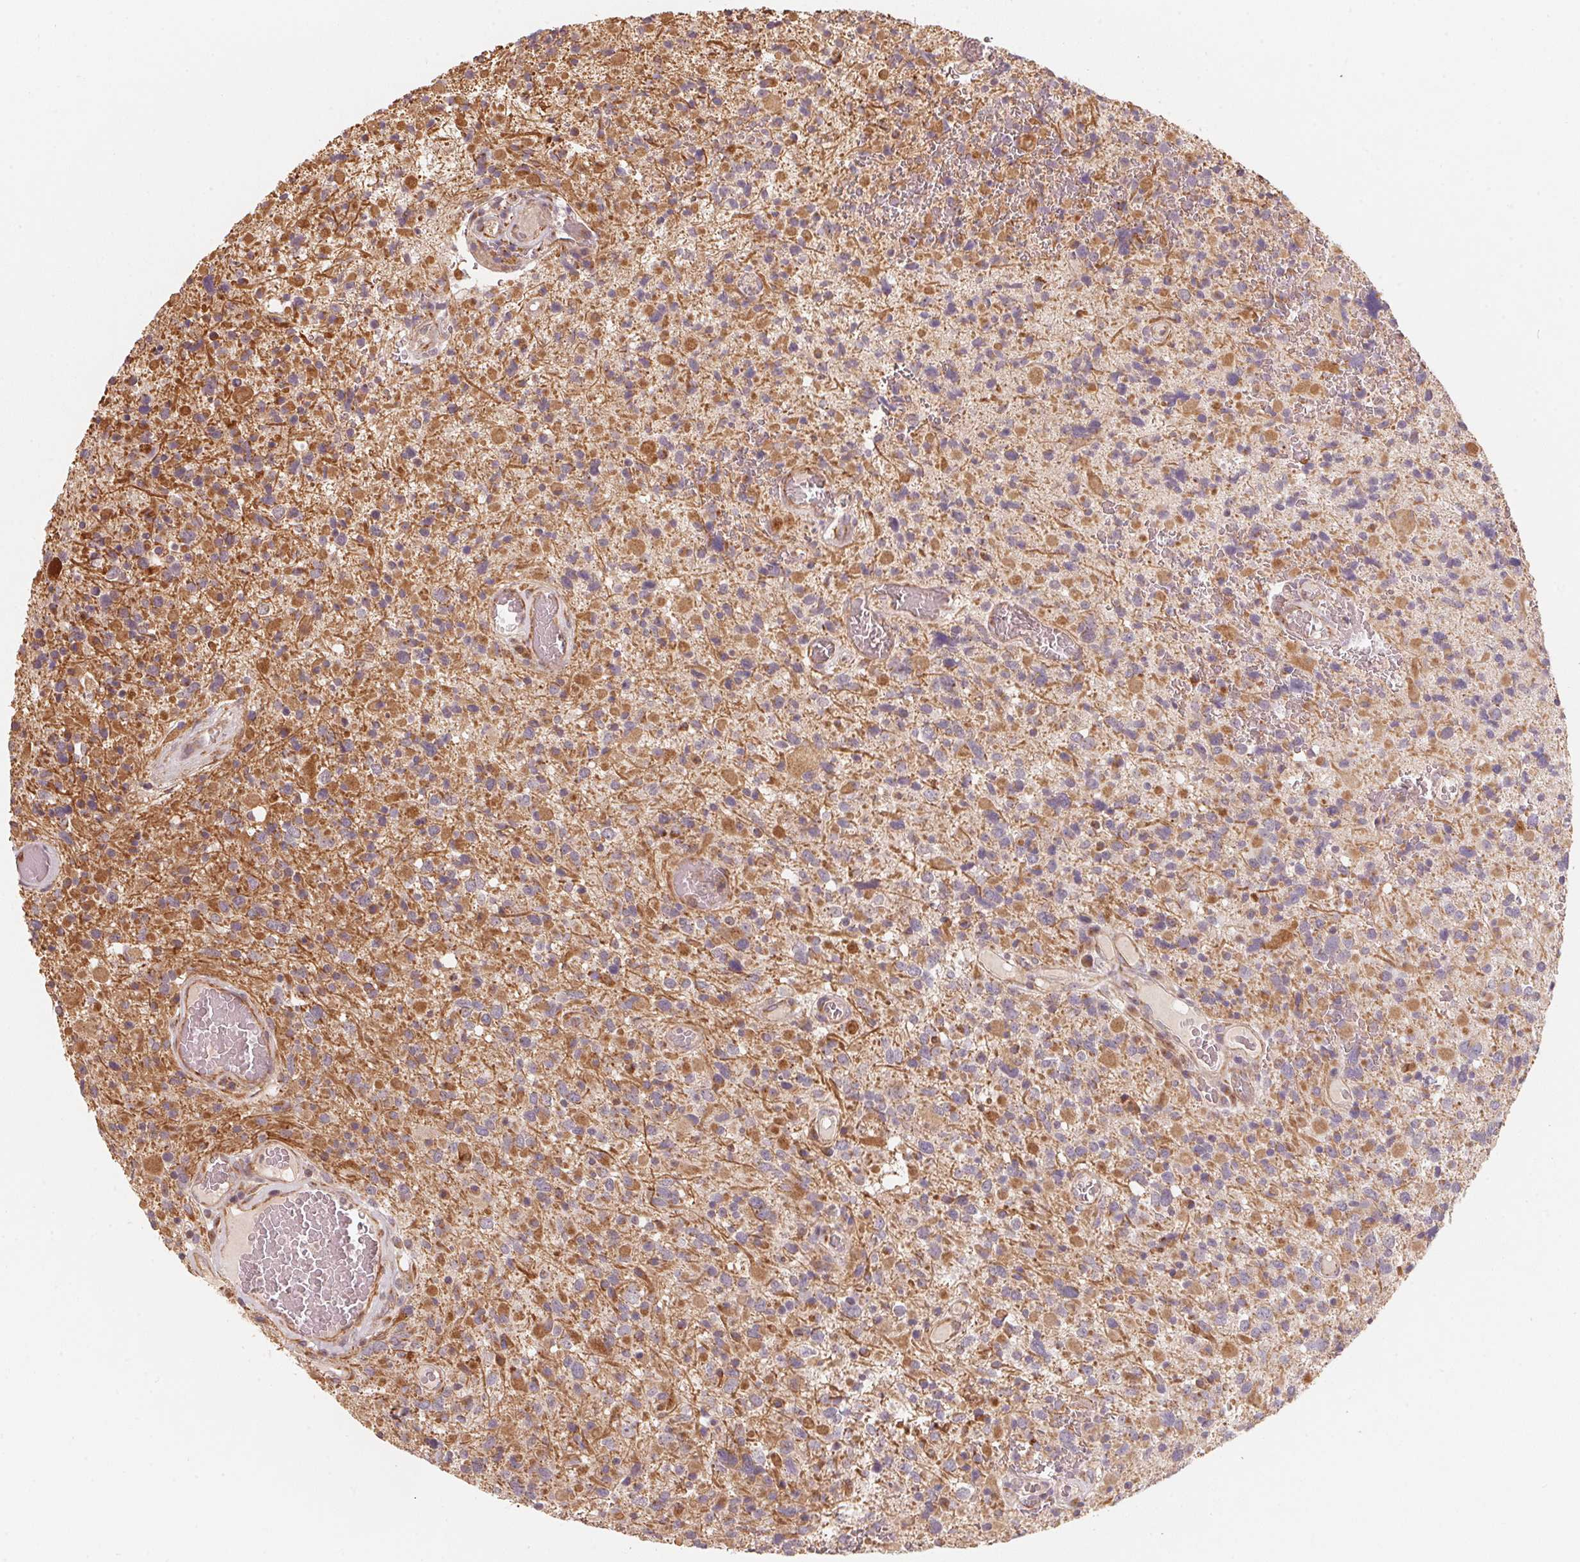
{"staining": {"intensity": "moderate", "quantity": "25%-75%", "location": "cytoplasmic/membranous"}, "tissue": "glioma", "cell_type": "Tumor cells", "image_type": "cancer", "snomed": [{"axis": "morphology", "description": "Glioma, malignant, High grade"}, {"axis": "topography", "description": "Brain"}], "caption": "Human glioma stained with a brown dye demonstrates moderate cytoplasmic/membranous positive staining in approximately 25%-75% of tumor cells.", "gene": "TSPAN12", "patient": {"sex": "female", "age": 40}}